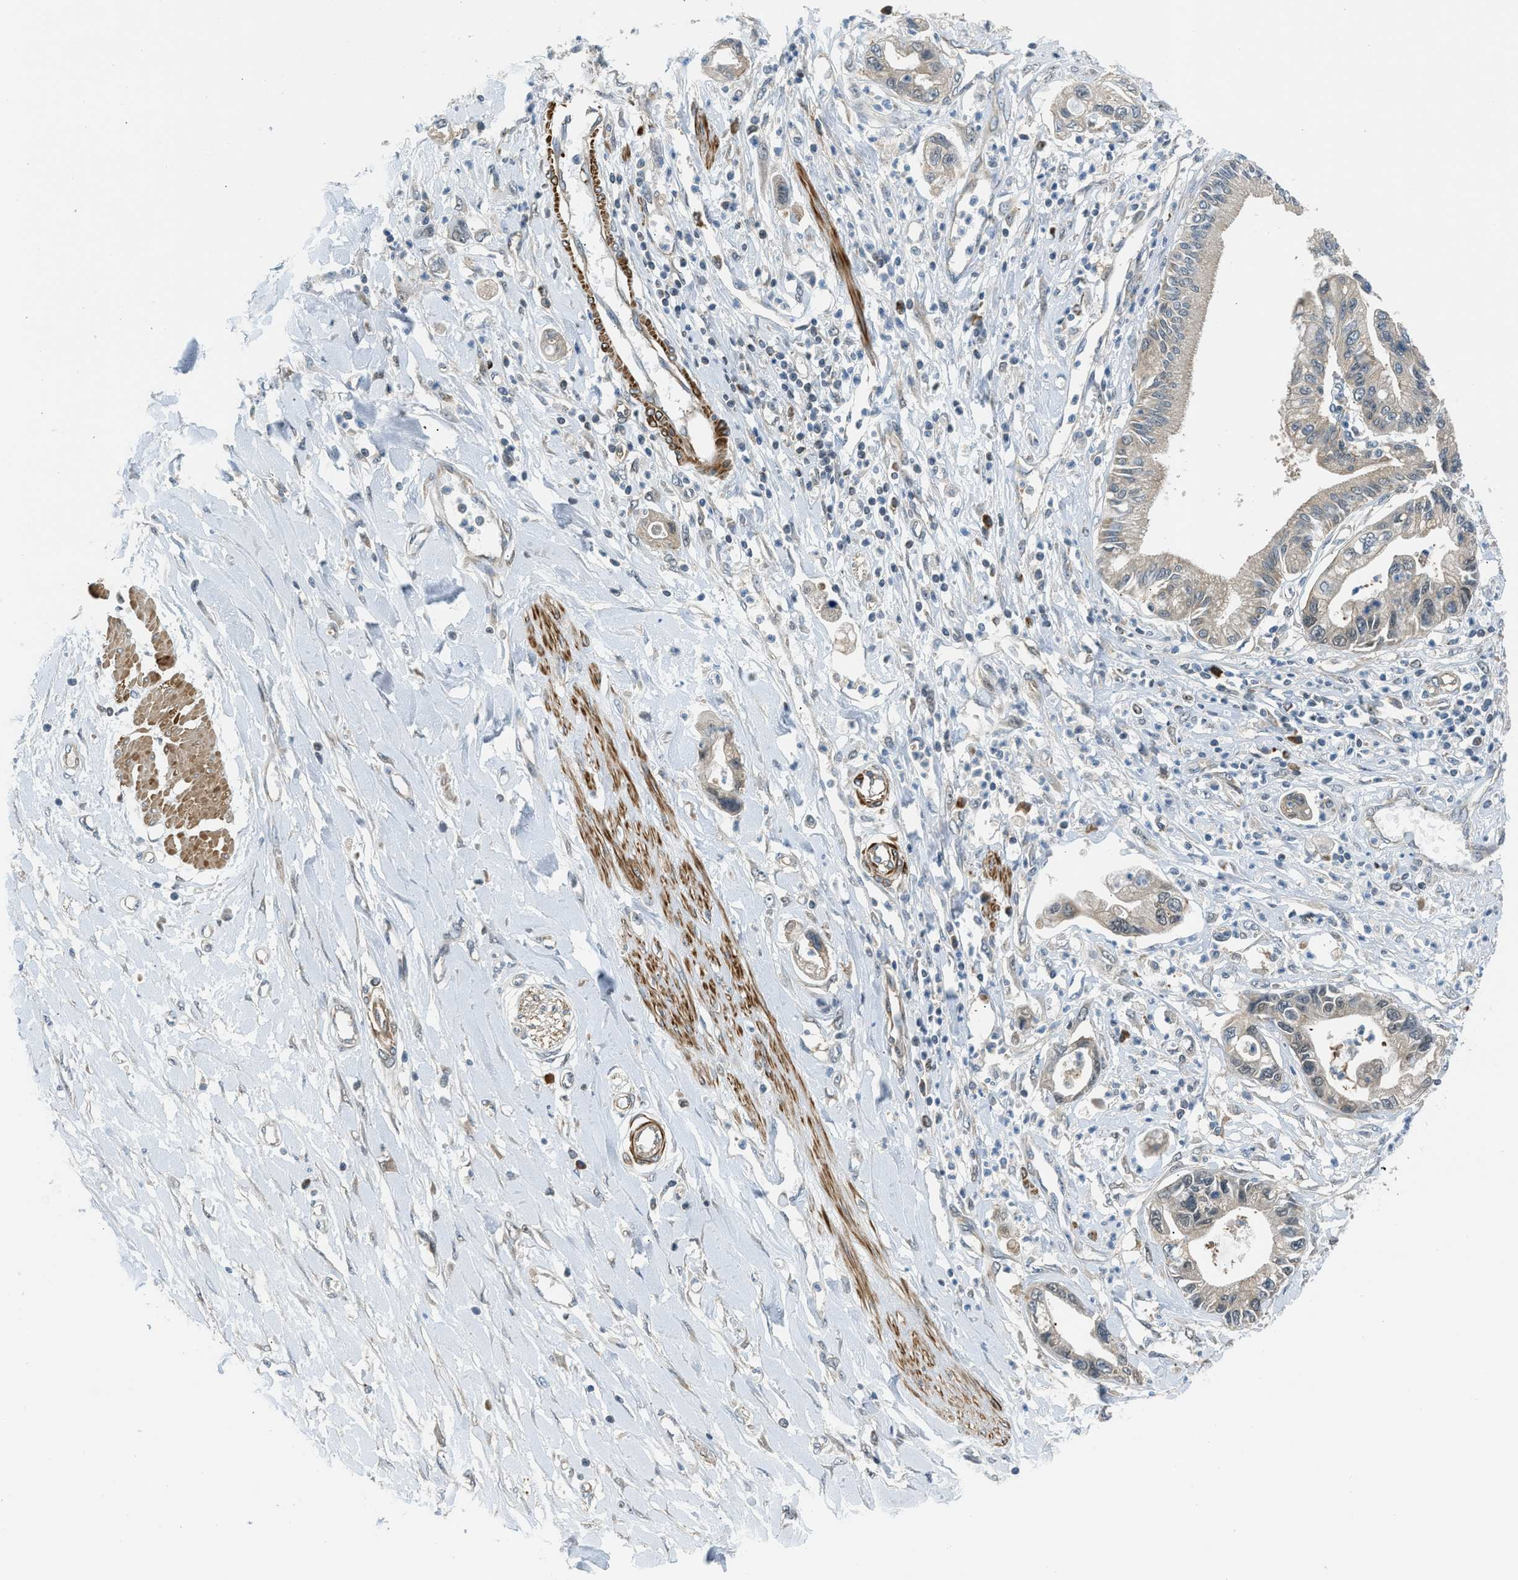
{"staining": {"intensity": "weak", "quantity": "<25%", "location": "cytoplasmic/membranous"}, "tissue": "pancreatic cancer", "cell_type": "Tumor cells", "image_type": "cancer", "snomed": [{"axis": "morphology", "description": "Adenocarcinoma, NOS"}, {"axis": "topography", "description": "Pancreas"}], "caption": "Histopathology image shows no protein expression in tumor cells of pancreatic adenocarcinoma tissue.", "gene": "SESN2", "patient": {"sex": "male", "age": 56}}